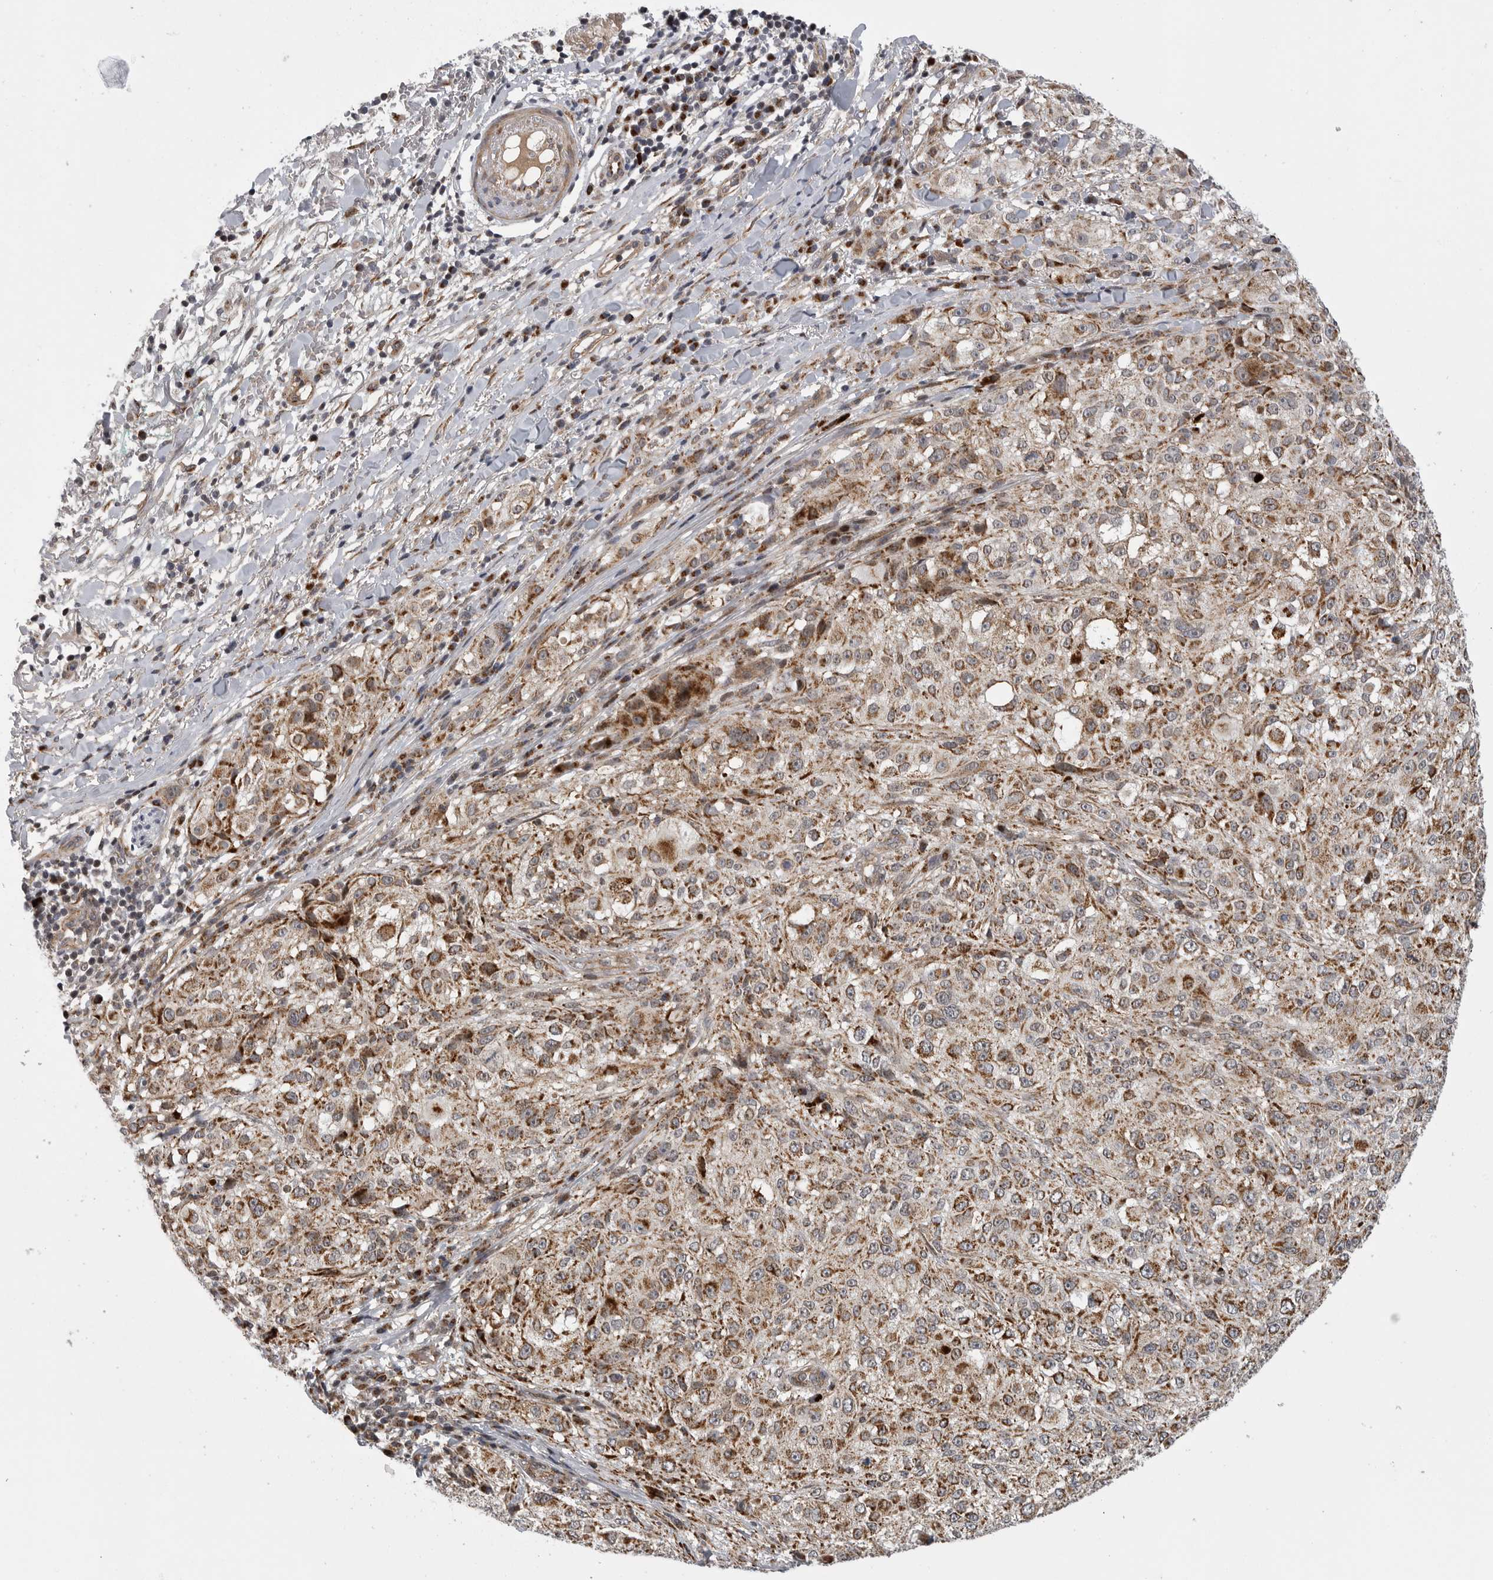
{"staining": {"intensity": "moderate", "quantity": "25%-75%", "location": "cytoplasmic/membranous"}, "tissue": "melanoma", "cell_type": "Tumor cells", "image_type": "cancer", "snomed": [{"axis": "morphology", "description": "Necrosis, NOS"}, {"axis": "morphology", "description": "Malignant melanoma, NOS"}, {"axis": "topography", "description": "Skin"}], "caption": "Brown immunohistochemical staining in human malignant melanoma reveals moderate cytoplasmic/membranous positivity in about 25%-75% of tumor cells.", "gene": "TMPRSS11F", "patient": {"sex": "female", "age": 87}}